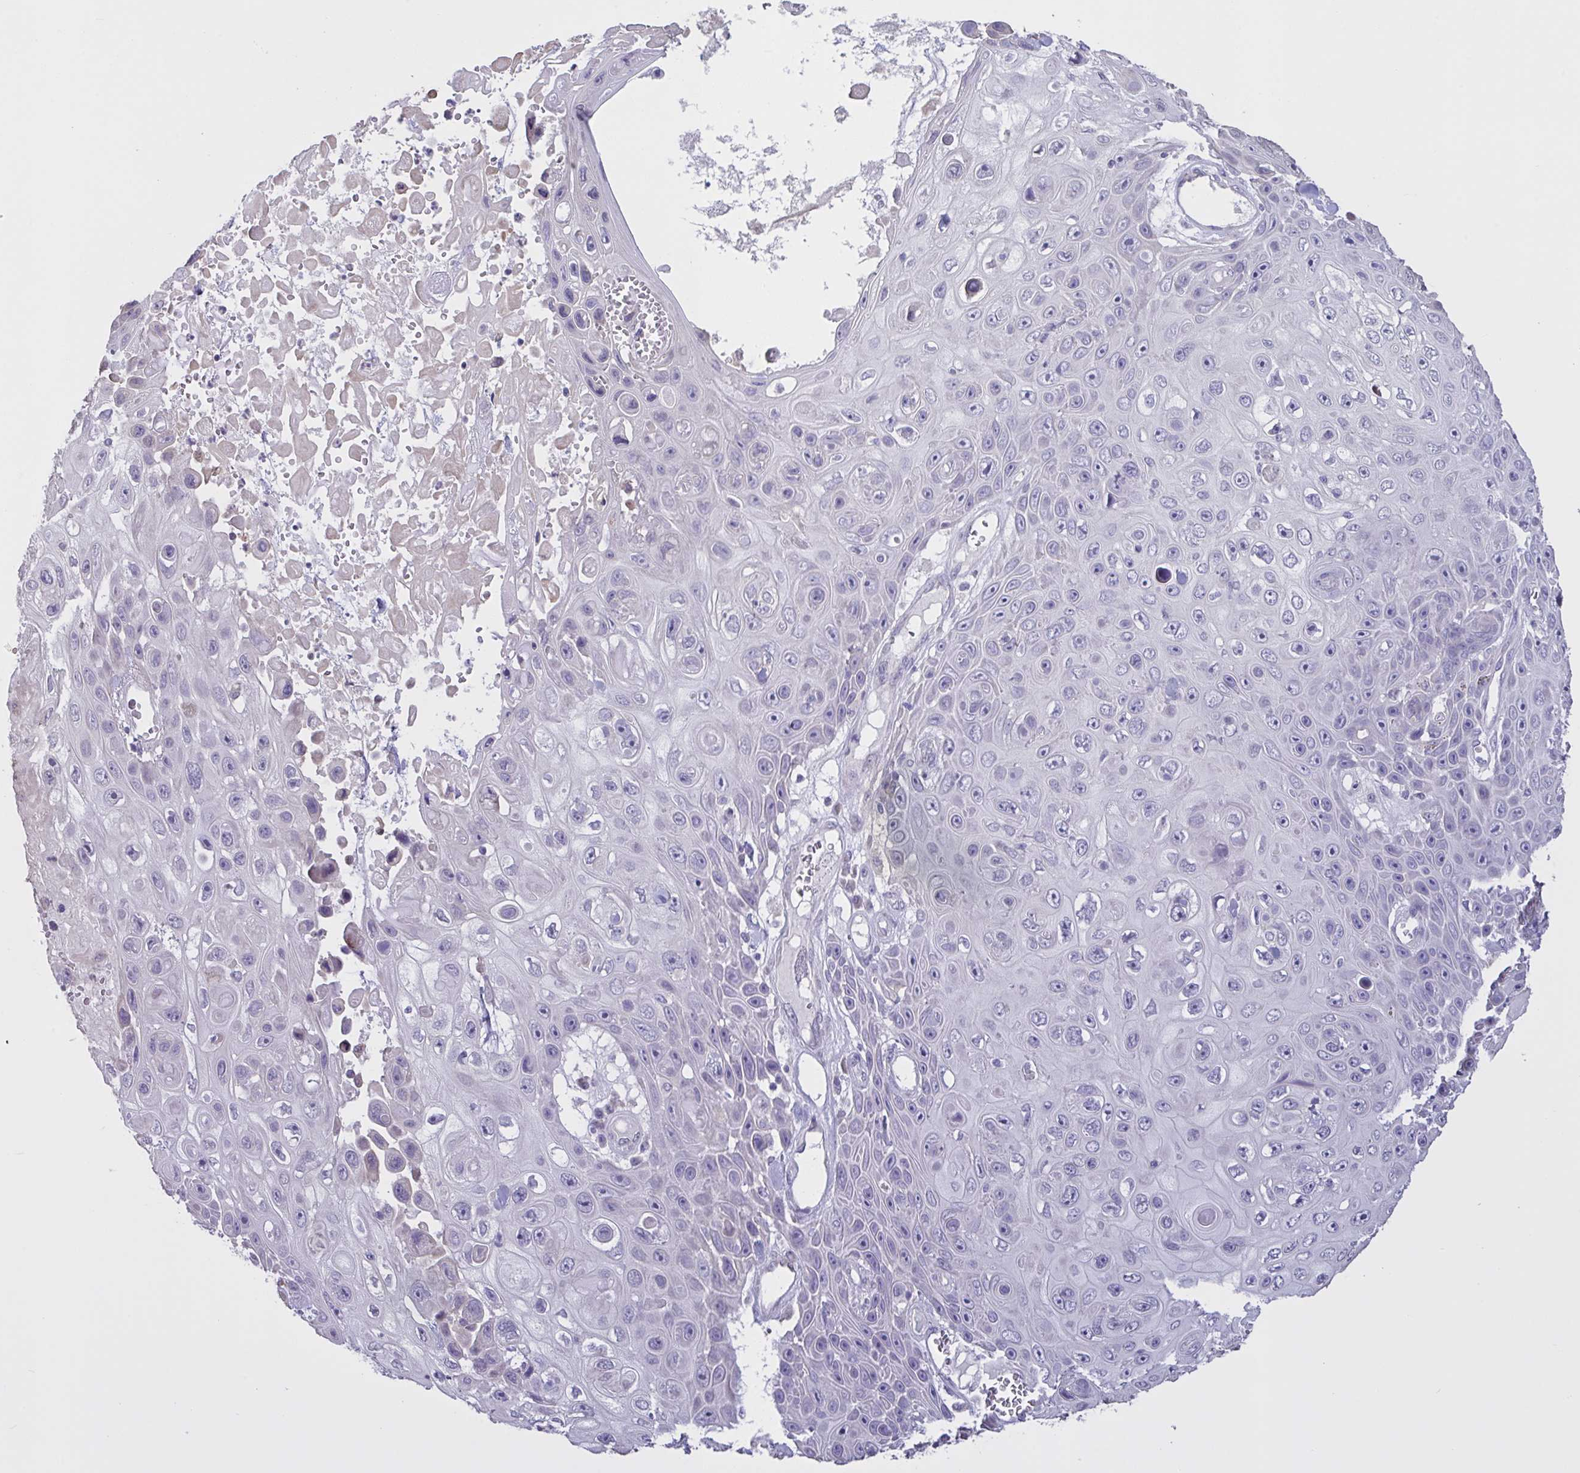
{"staining": {"intensity": "negative", "quantity": "none", "location": "none"}, "tissue": "skin cancer", "cell_type": "Tumor cells", "image_type": "cancer", "snomed": [{"axis": "morphology", "description": "Squamous cell carcinoma, NOS"}, {"axis": "topography", "description": "Skin"}], "caption": "Immunohistochemical staining of human skin squamous cell carcinoma shows no significant staining in tumor cells. (Immunohistochemistry, brightfield microscopy, high magnification).", "gene": "MRGPRX2", "patient": {"sex": "male", "age": 82}}